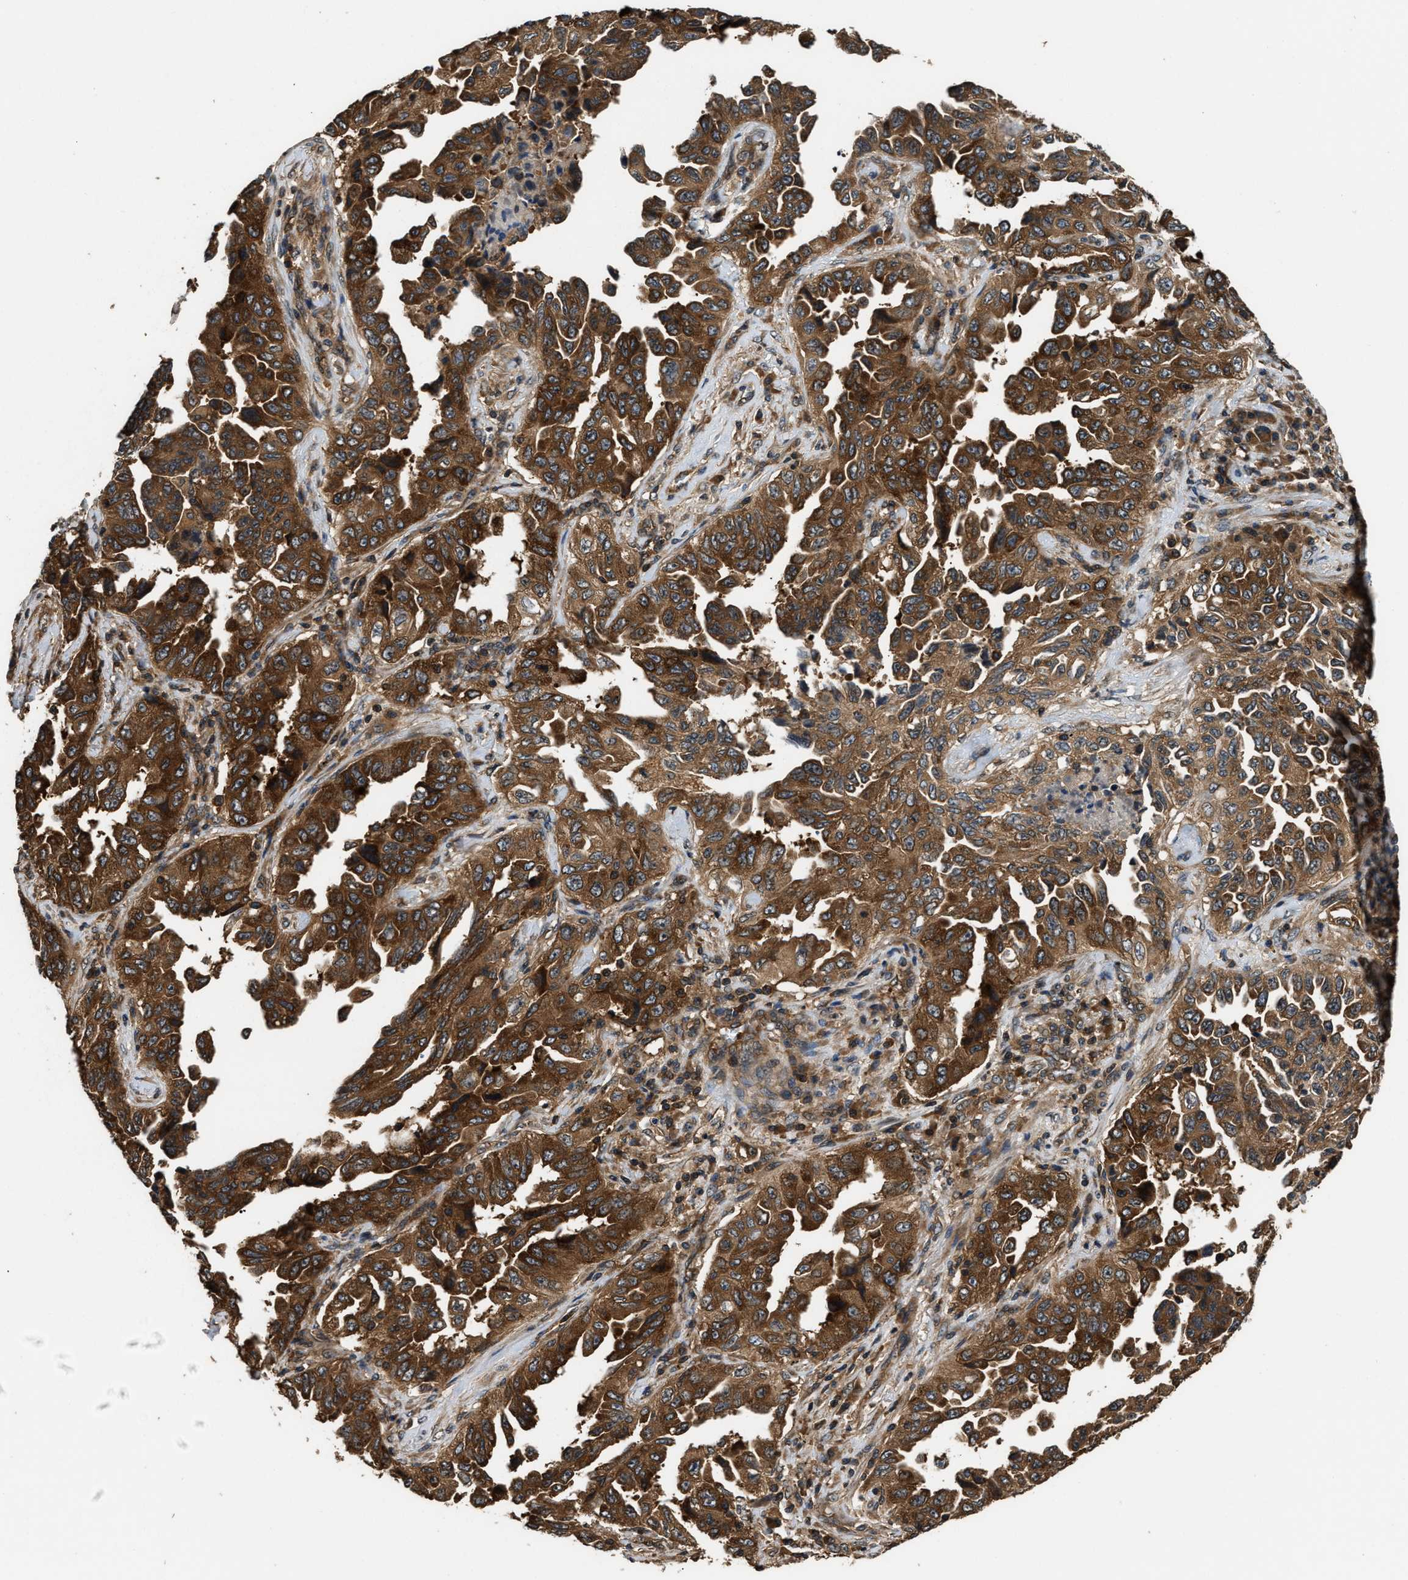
{"staining": {"intensity": "strong", "quantity": ">75%", "location": "cytoplasmic/membranous"}, "tissue": "lung cancer", "cell_type": "Tumor cells", "image_type": "cancer", "snomed": [{"axis": "morphology", "description": "Adenocarcinoma, NOS"}, {"axis": "topography", "description": "Lung"}], "caption": "A brown stain shows strong cytoplasmic/membranous positivity of a protein in human lung adenocarcinoma tumor cells.", "gene": "DNAJC2", "patient": {"sex": "female", "age": 51}}